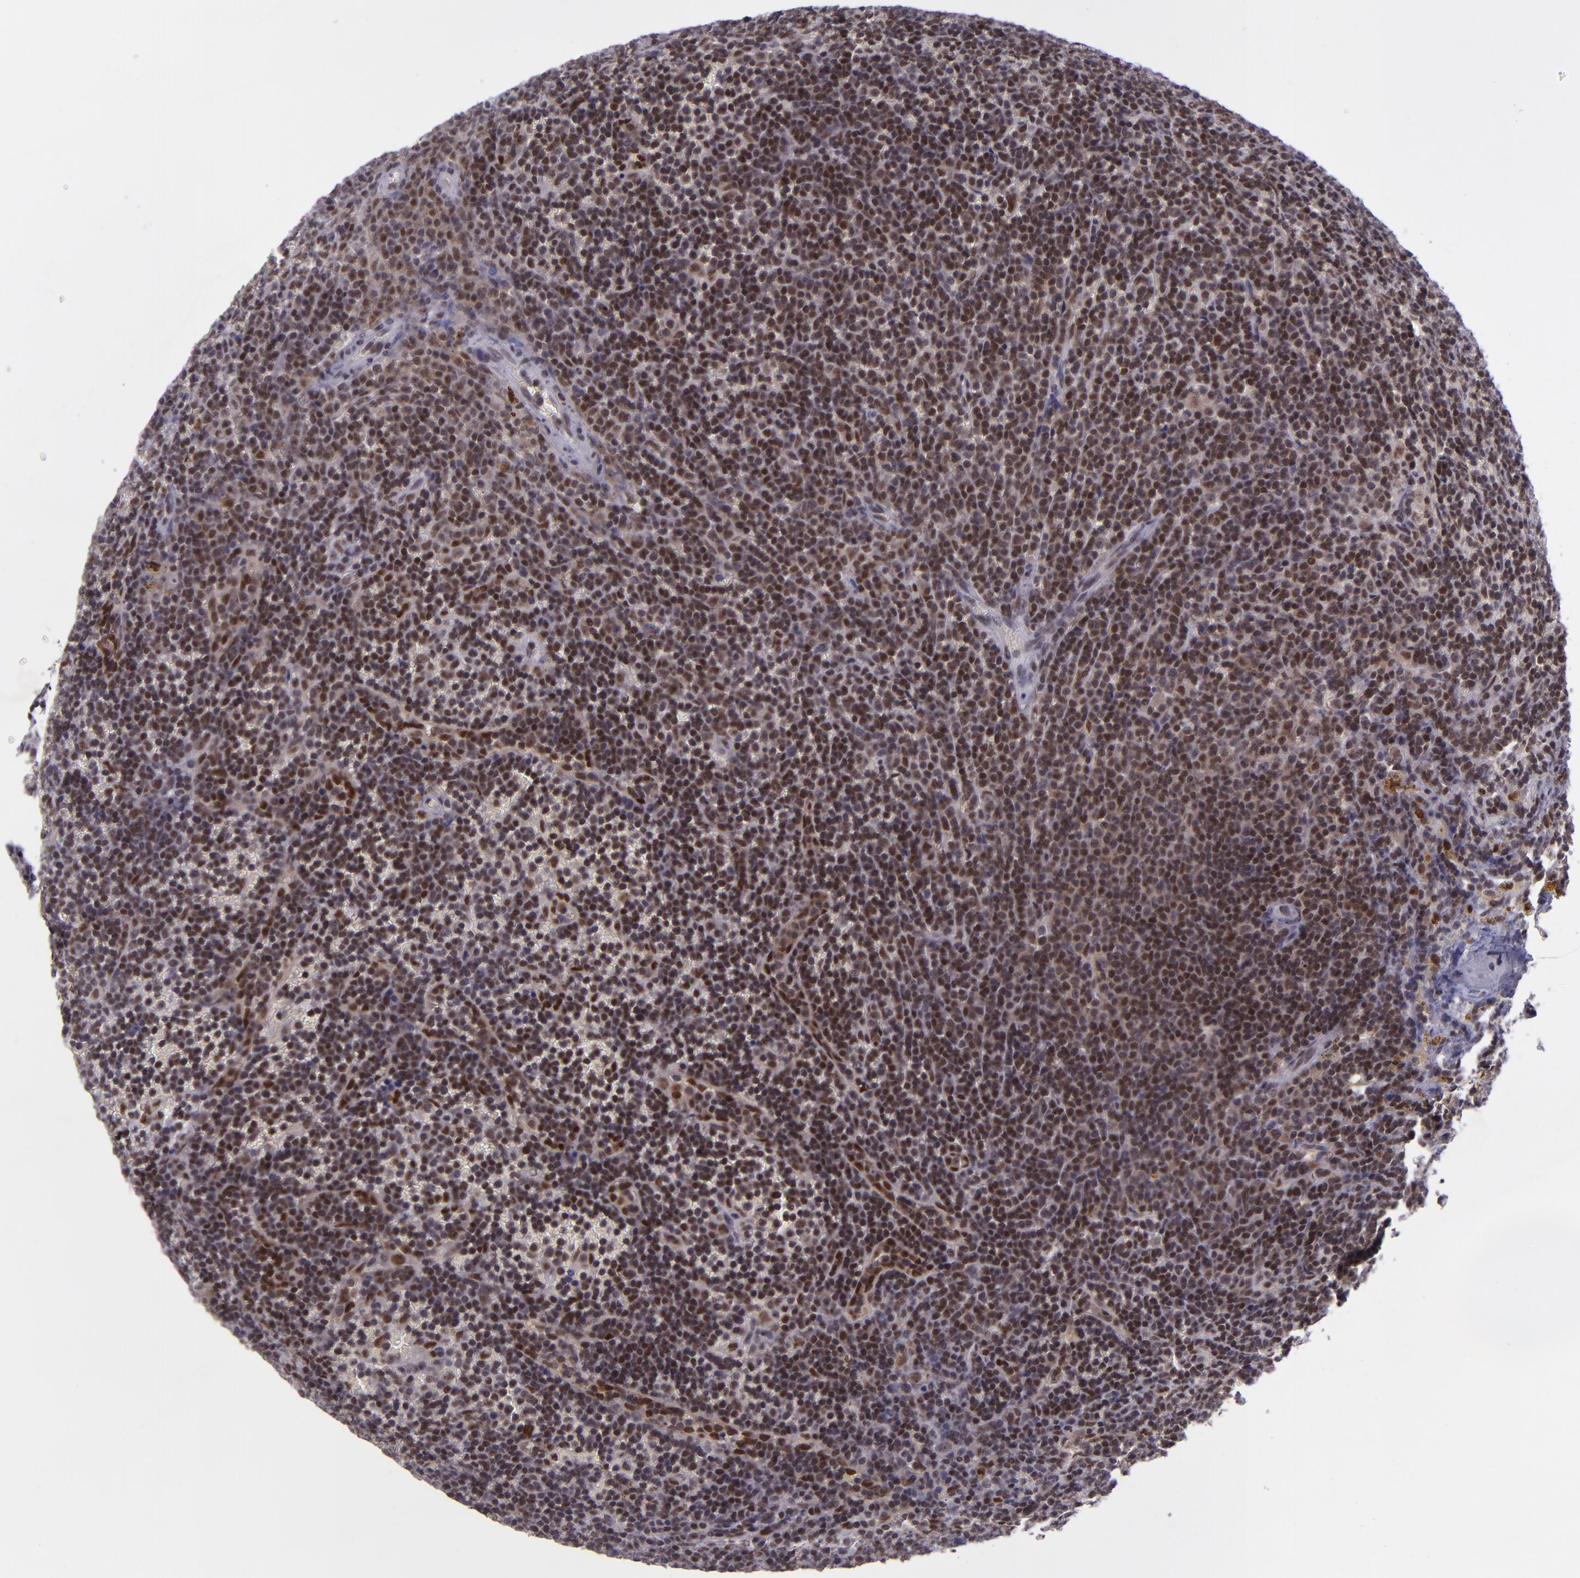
{"staining": {"intensity": "moderate", "quantity": ">75%", "location": "cytoplasmic/membranous,nuclear"}, "tissue": "lymphoma", "cell_type": "Tumor cells", "image_type": "cancer", "snomed": [{"axis": "morphology", "description": "Malignant lymphoma, non-Hodgkin's type, Low grade"}, {"axis": "topography", "description": "Spleen"}], "caption": "There is medium levels of moderate cytoplasmic/membranous and nuclear staining in tumor cells of lymphoma, as demonstrated by immunohistochemical staining (brown color).", "gene": "BAG1", "patient": {"sex": "male", "age": 80}}